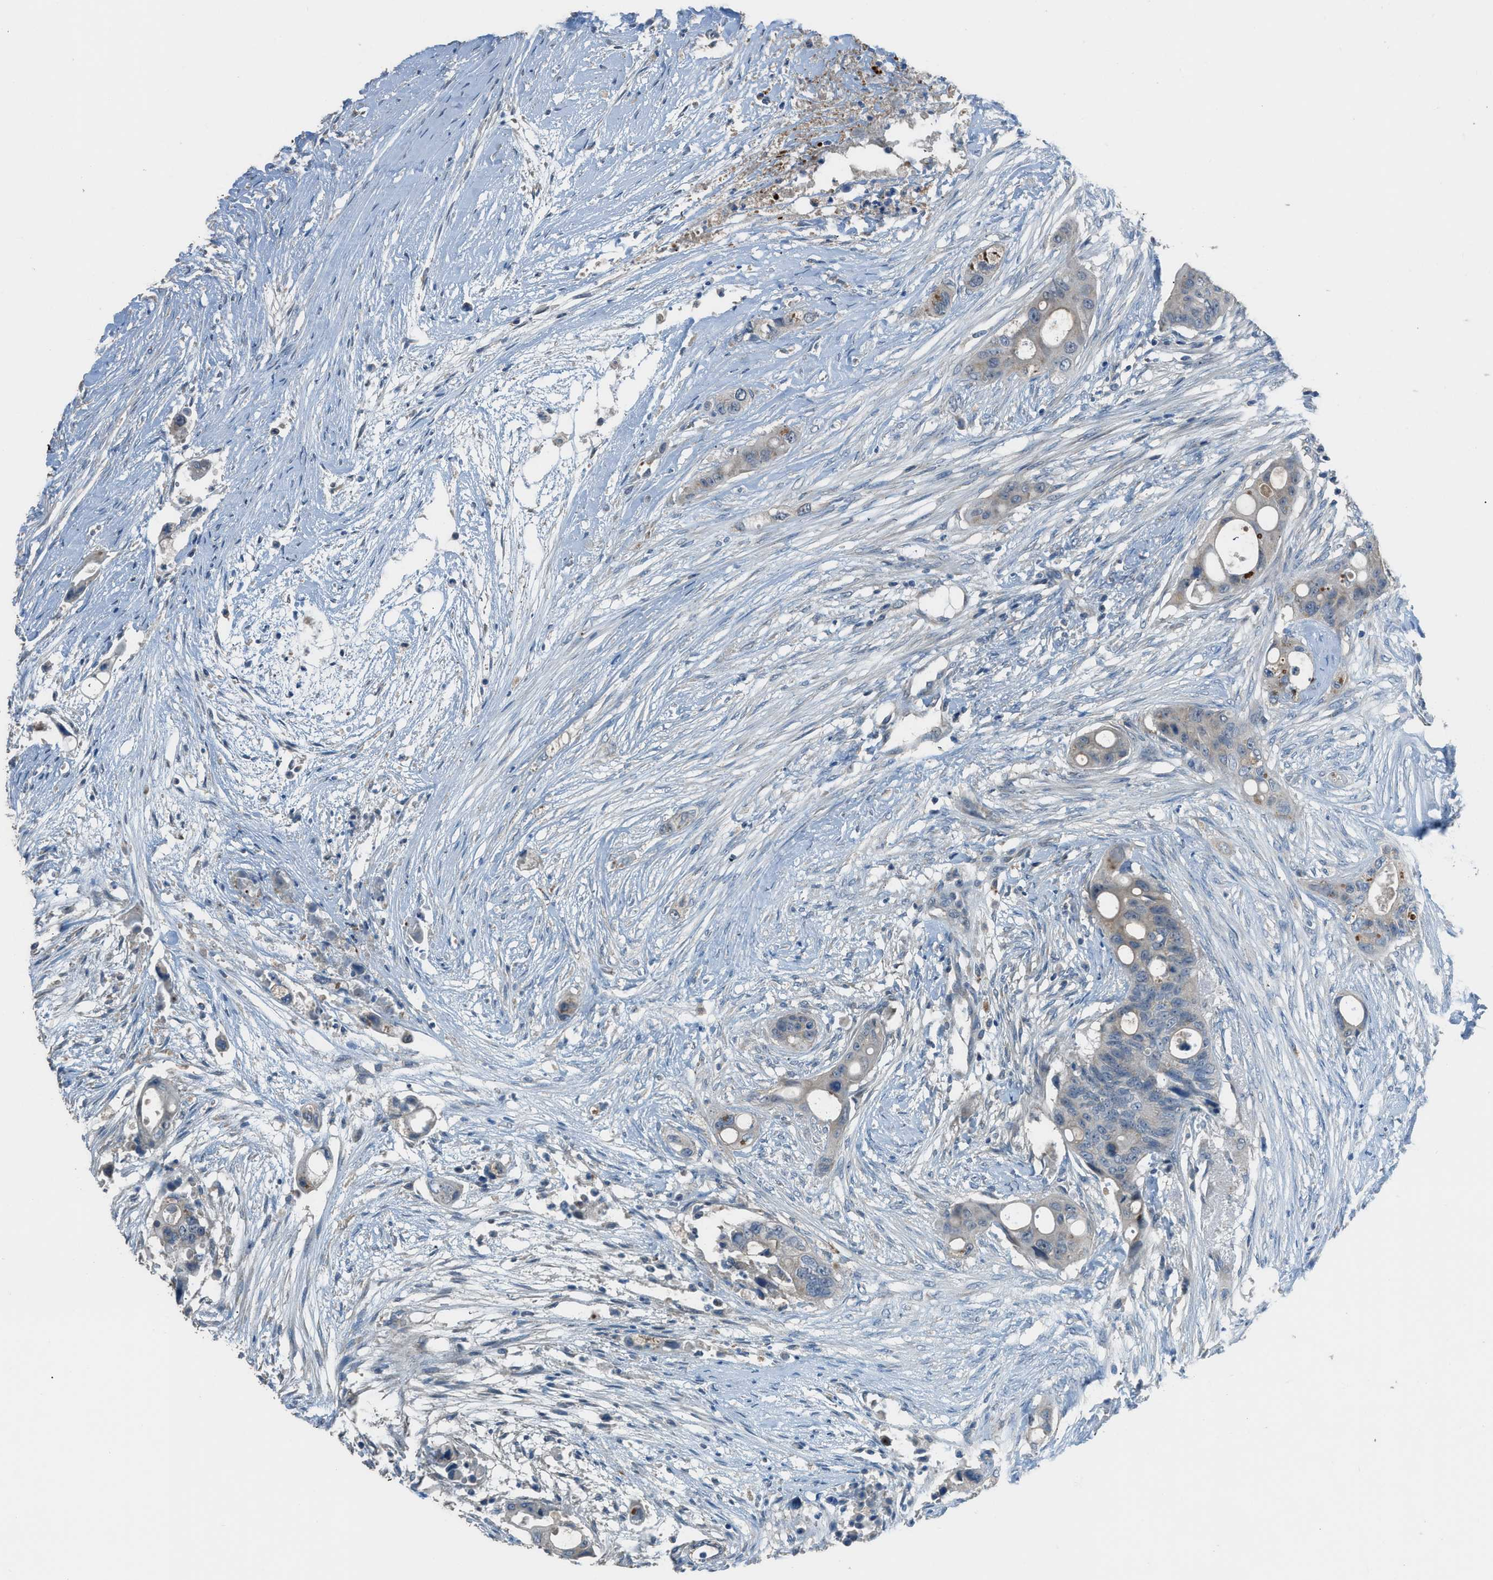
{"staining": {"intensity": "weak", "quantity": "<25%", "location": "cytoplasmic/membranous"}, "tissue": "colorectal cancer", "cell_type": "Tumor cells", "image_type": "cancer", "snomed": [{"axis": "morphology", "description": "Adenocarcinoma, NOS"}, {"axis": "topography", "description": "Colon"}], "caption": "Tumor cells show no significant protein staining in colorectal cancer (adenocarcinoma). Nuclei are stained in blue.", "gene": "TIMD4", "patient": {"sex": "female", "age": 57}}